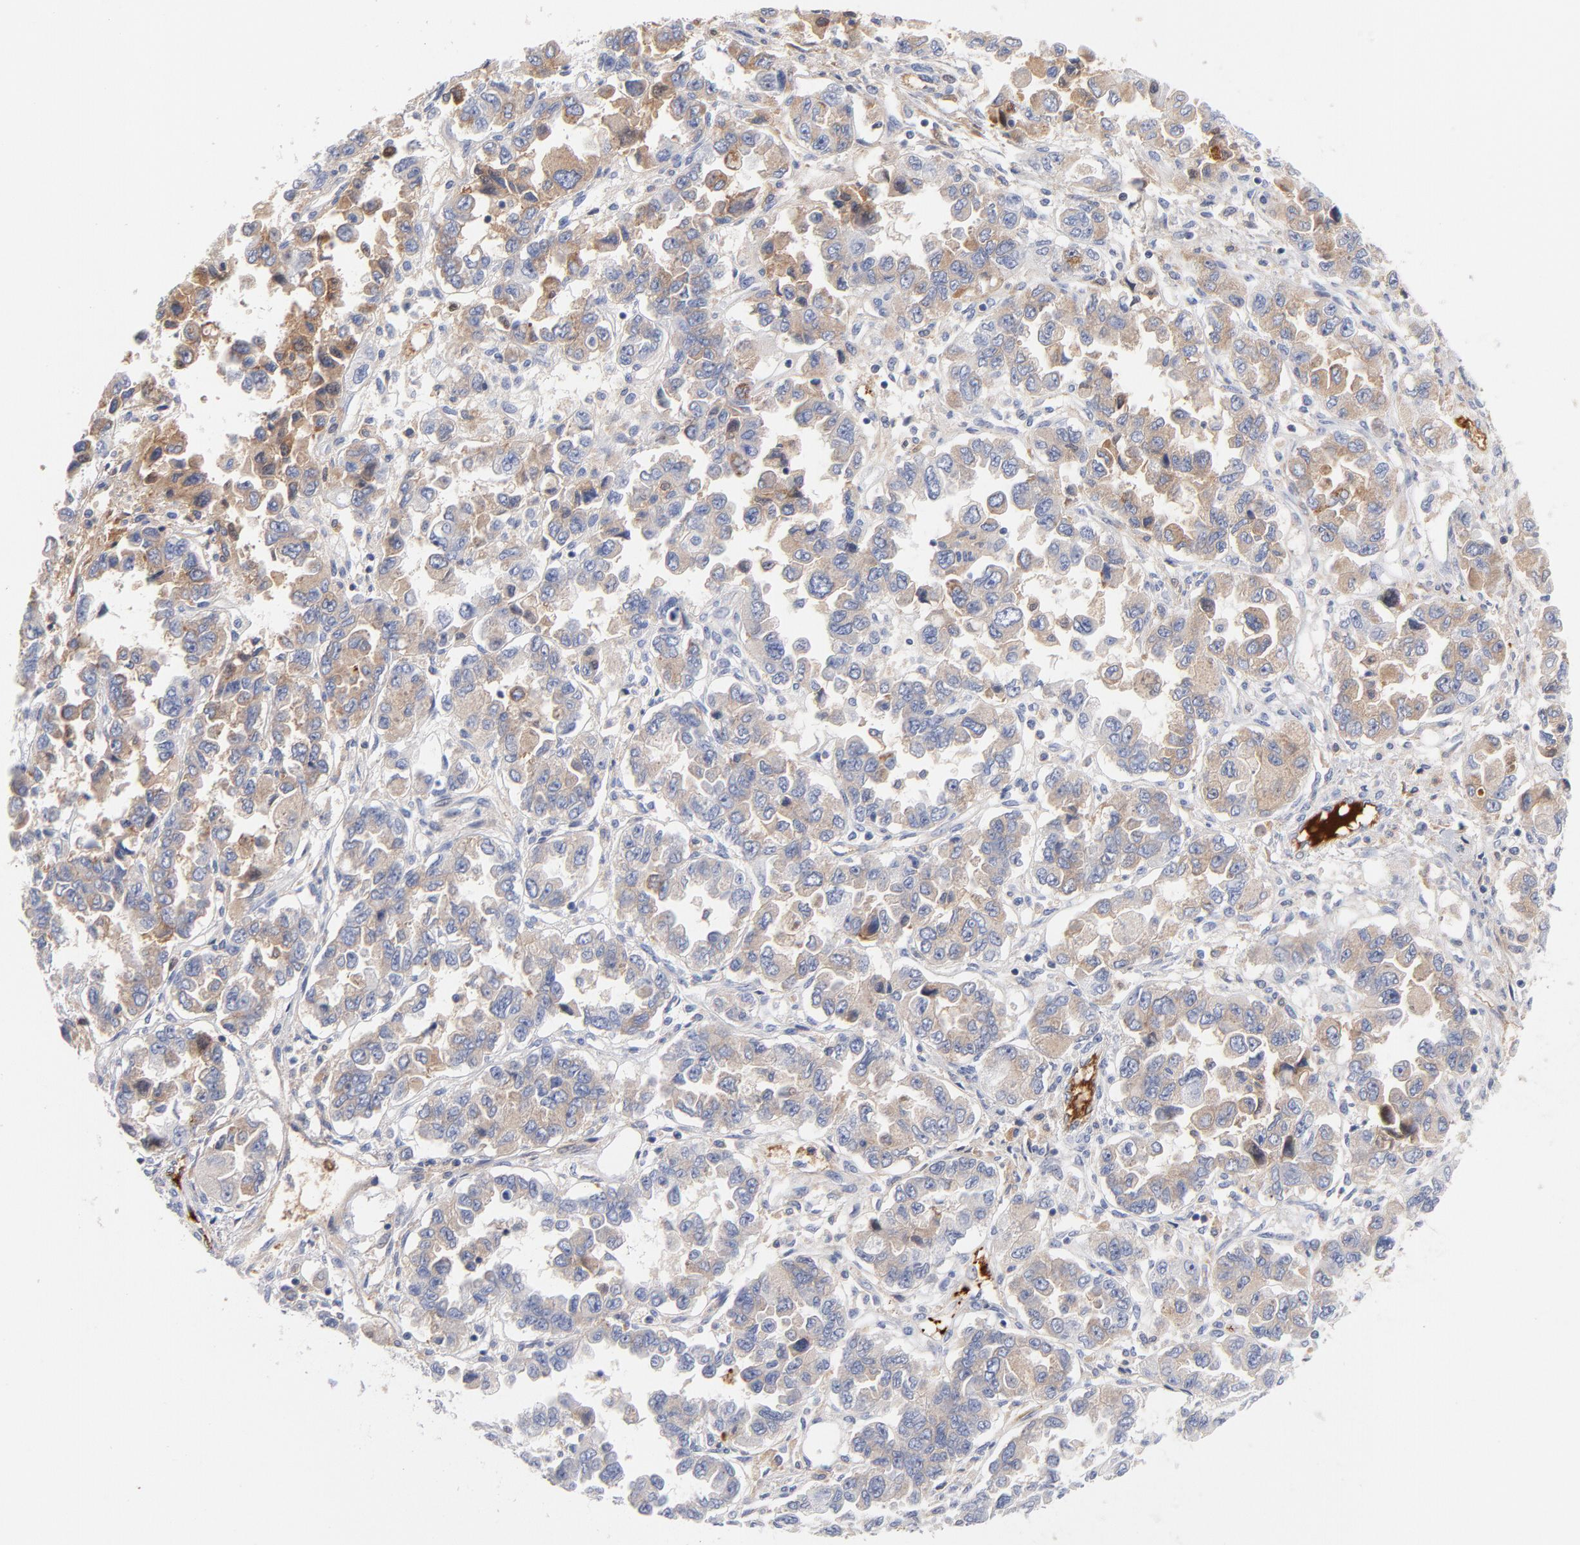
{"staining": {"intensity": "negative", "quantity": "none", "location": "none"}, "tissue": "ovarian cancer", "cell_type": "Tumor cells", "image_type": "cancer", "snomed": [{"axis": "morphology", "description": "Cystadenocarcinoma, serous, NOS"}, {"axis": "topography", "description": "Ovary"}], "caption": "Histopathology image shows no significant protein staining in tumor cells of ovarian serous cystadenocarcinoma.", "gene": "PLAT", "patient": {"sex": "female", "age": 84}}